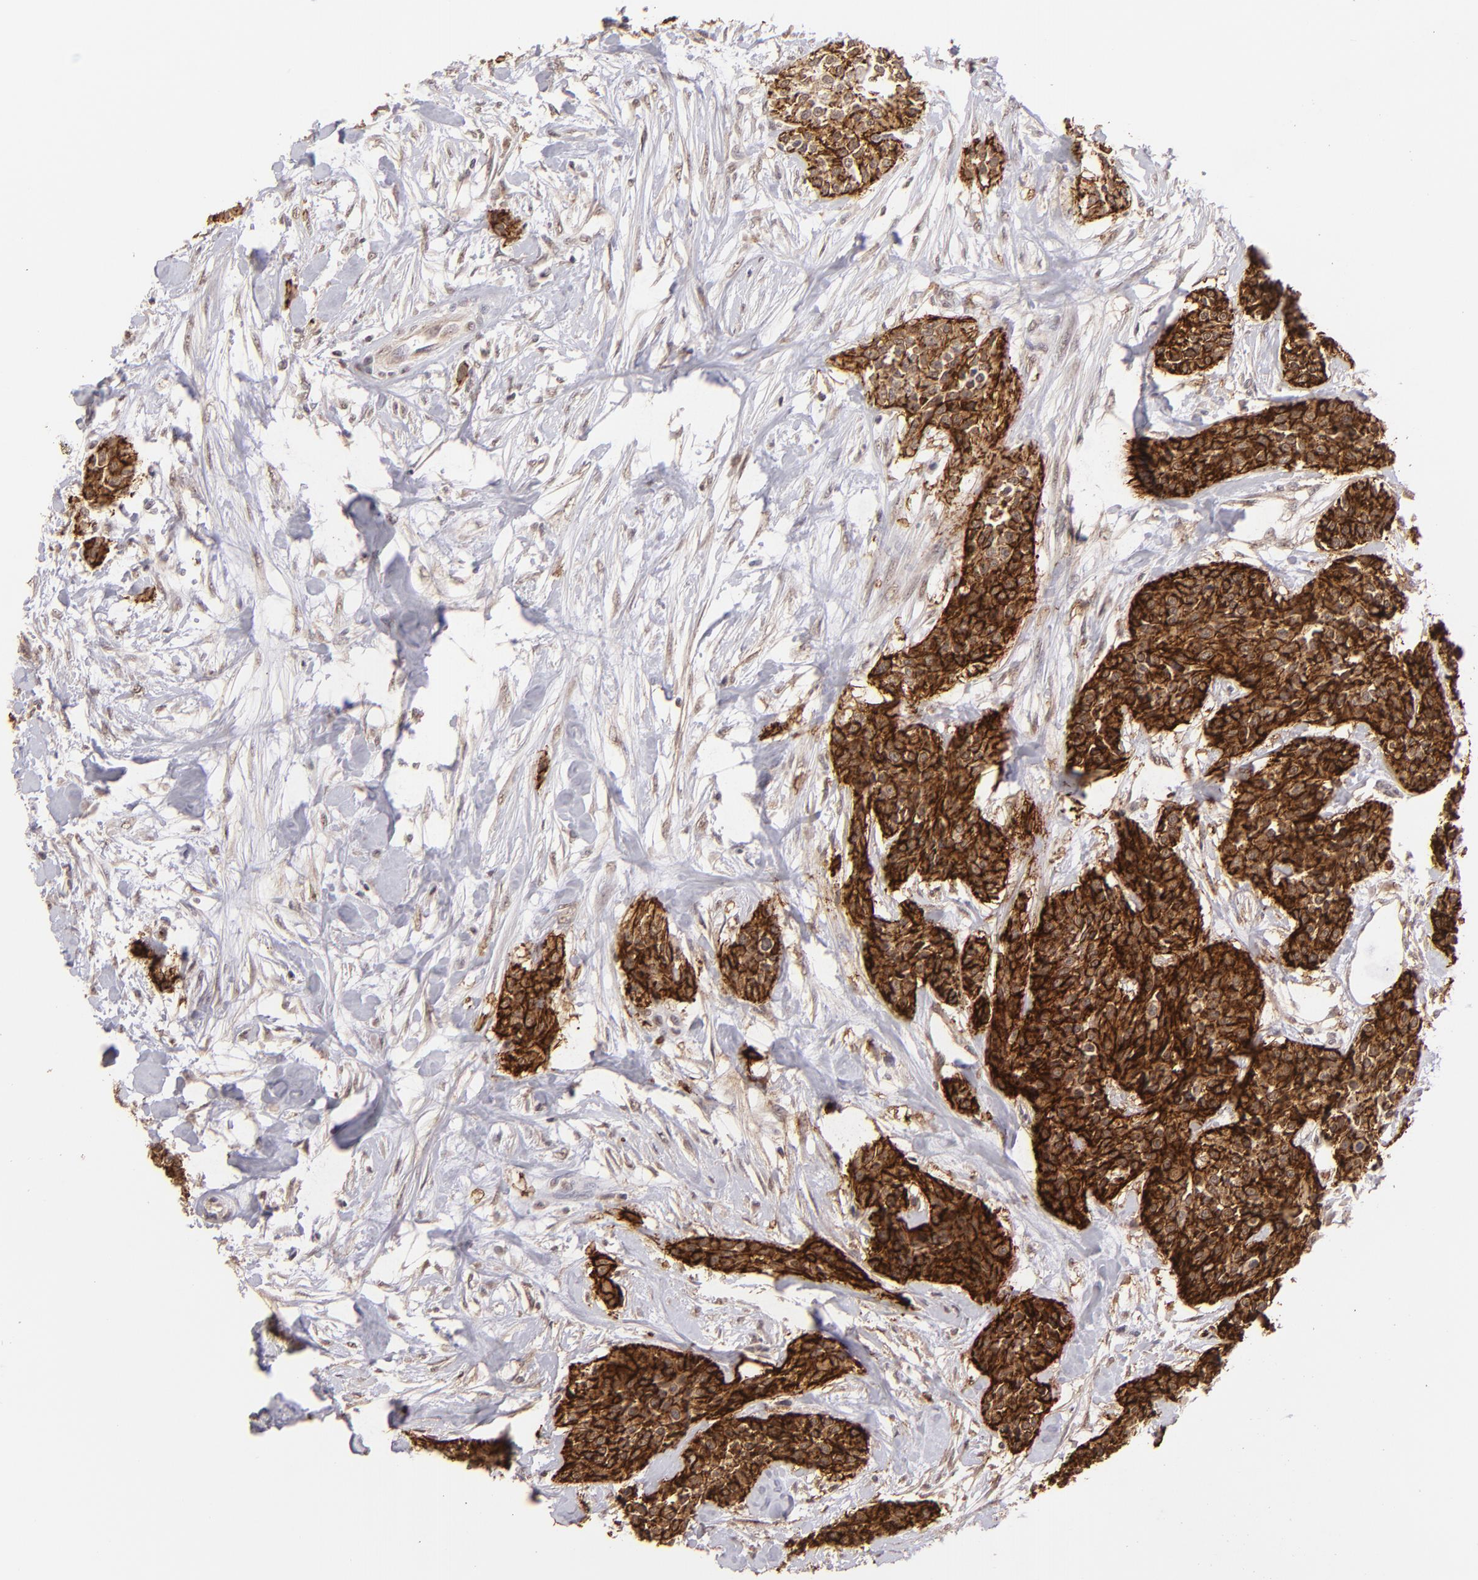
{"staining": {"intensity": "strong", "quantity": ">75%", "location": "cytoplasmic/membranous"}, "tissue": "urothelial cancer", "cell_type": "Tumor cells", "image_type": "cancer", "snomed": [{"axis": "morphology", "description": "Urothelial carcinoma, High grade"}, {"axis": "topography", "description": "Urinary bladder"}], "caption": "The immunohistochemical stain highlights strong cytoplasmic/membranous staining in tumor cells of high-grade urothelial carcinoma tissue.", "gene": "CLDN1", "patient": {"sex": "male", "age": 56}}